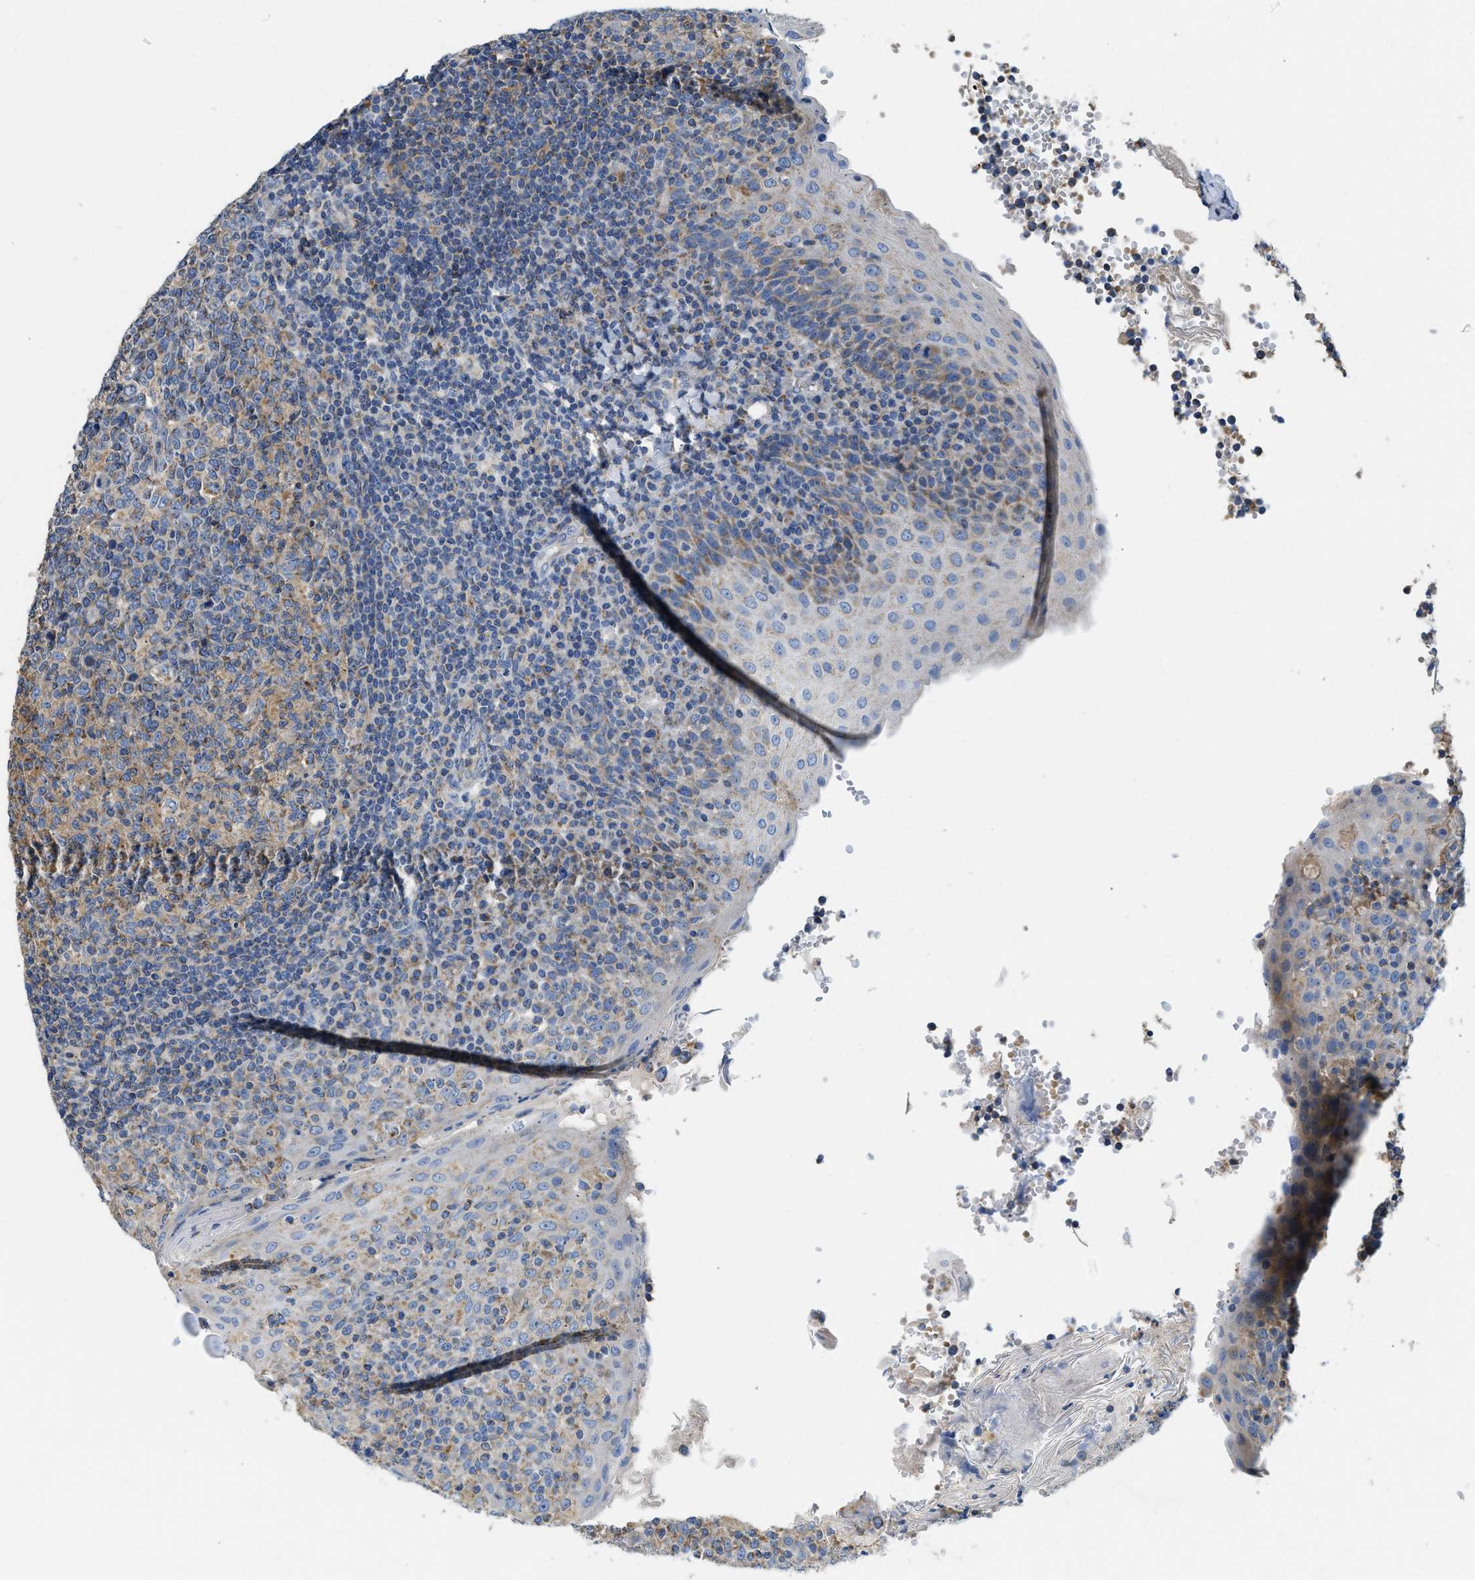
{"staining": {"intensity": "weak", "quantity": "25%-75%", "location": "cytoplasmic/membranous"}, "tissue": "tonsil", "cell_type": "Germinal center cells", "image_type": "normal", "snomed": [{"axis": "morphology", "description": "Normal tissue, NOS"}, {"axis": "topography", "description": "Tonsil"}], "caption": "Tonsil stained with DAB immunohistochemistry (IHC) displays low levels of weak cytoplasmic/membranous staining in approximately 25%-75% of germinal center cells.", "gene": "SLC25A13", "patient": {"sex": "female", "age": 19}}